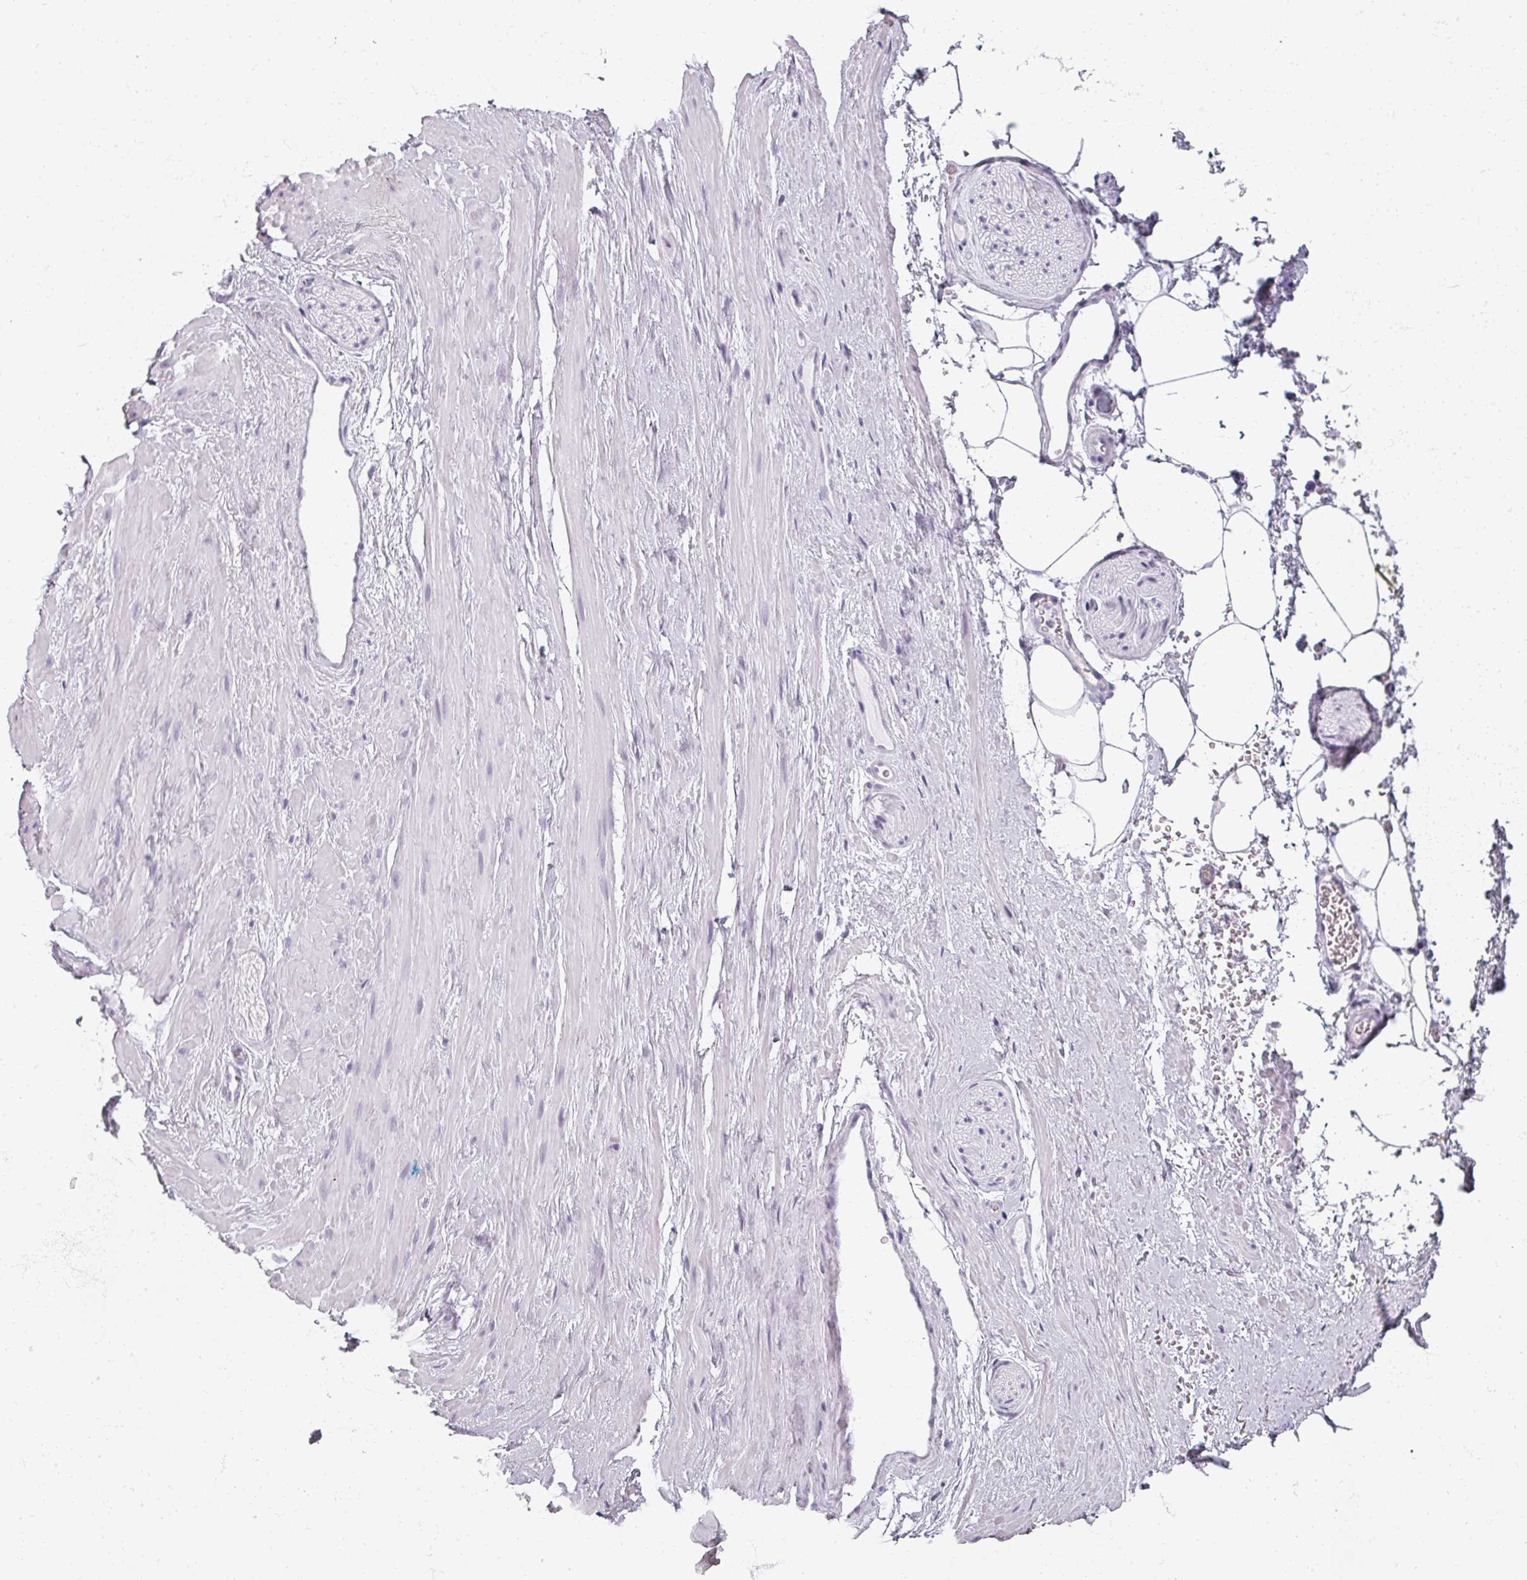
{"staining": {"intensity": "negative", "quantity": "none", "location": "none"}, "tissue": "adipose tissue", "cell_type": "Adipocytes", "image_type": "normal", "snomed": [{"axis": "morphology", "description": "Normal tissue, NOS"}, {"axis": "topography", "description": "Prostate"}, {"axis": "topography", "description": "Peripheral nerve tissue"}], "caption": "Immunohistochemistry image of normal adipose tissue: adipose tissue stained with DAB (3,3'-diaminobenzidine) demonstrates no significant protein expression in adipocytes. (DAB immunohistochemistry, high magnification).", "gene": "REG3A", "patient": {"sex": "male", "age": 61}}